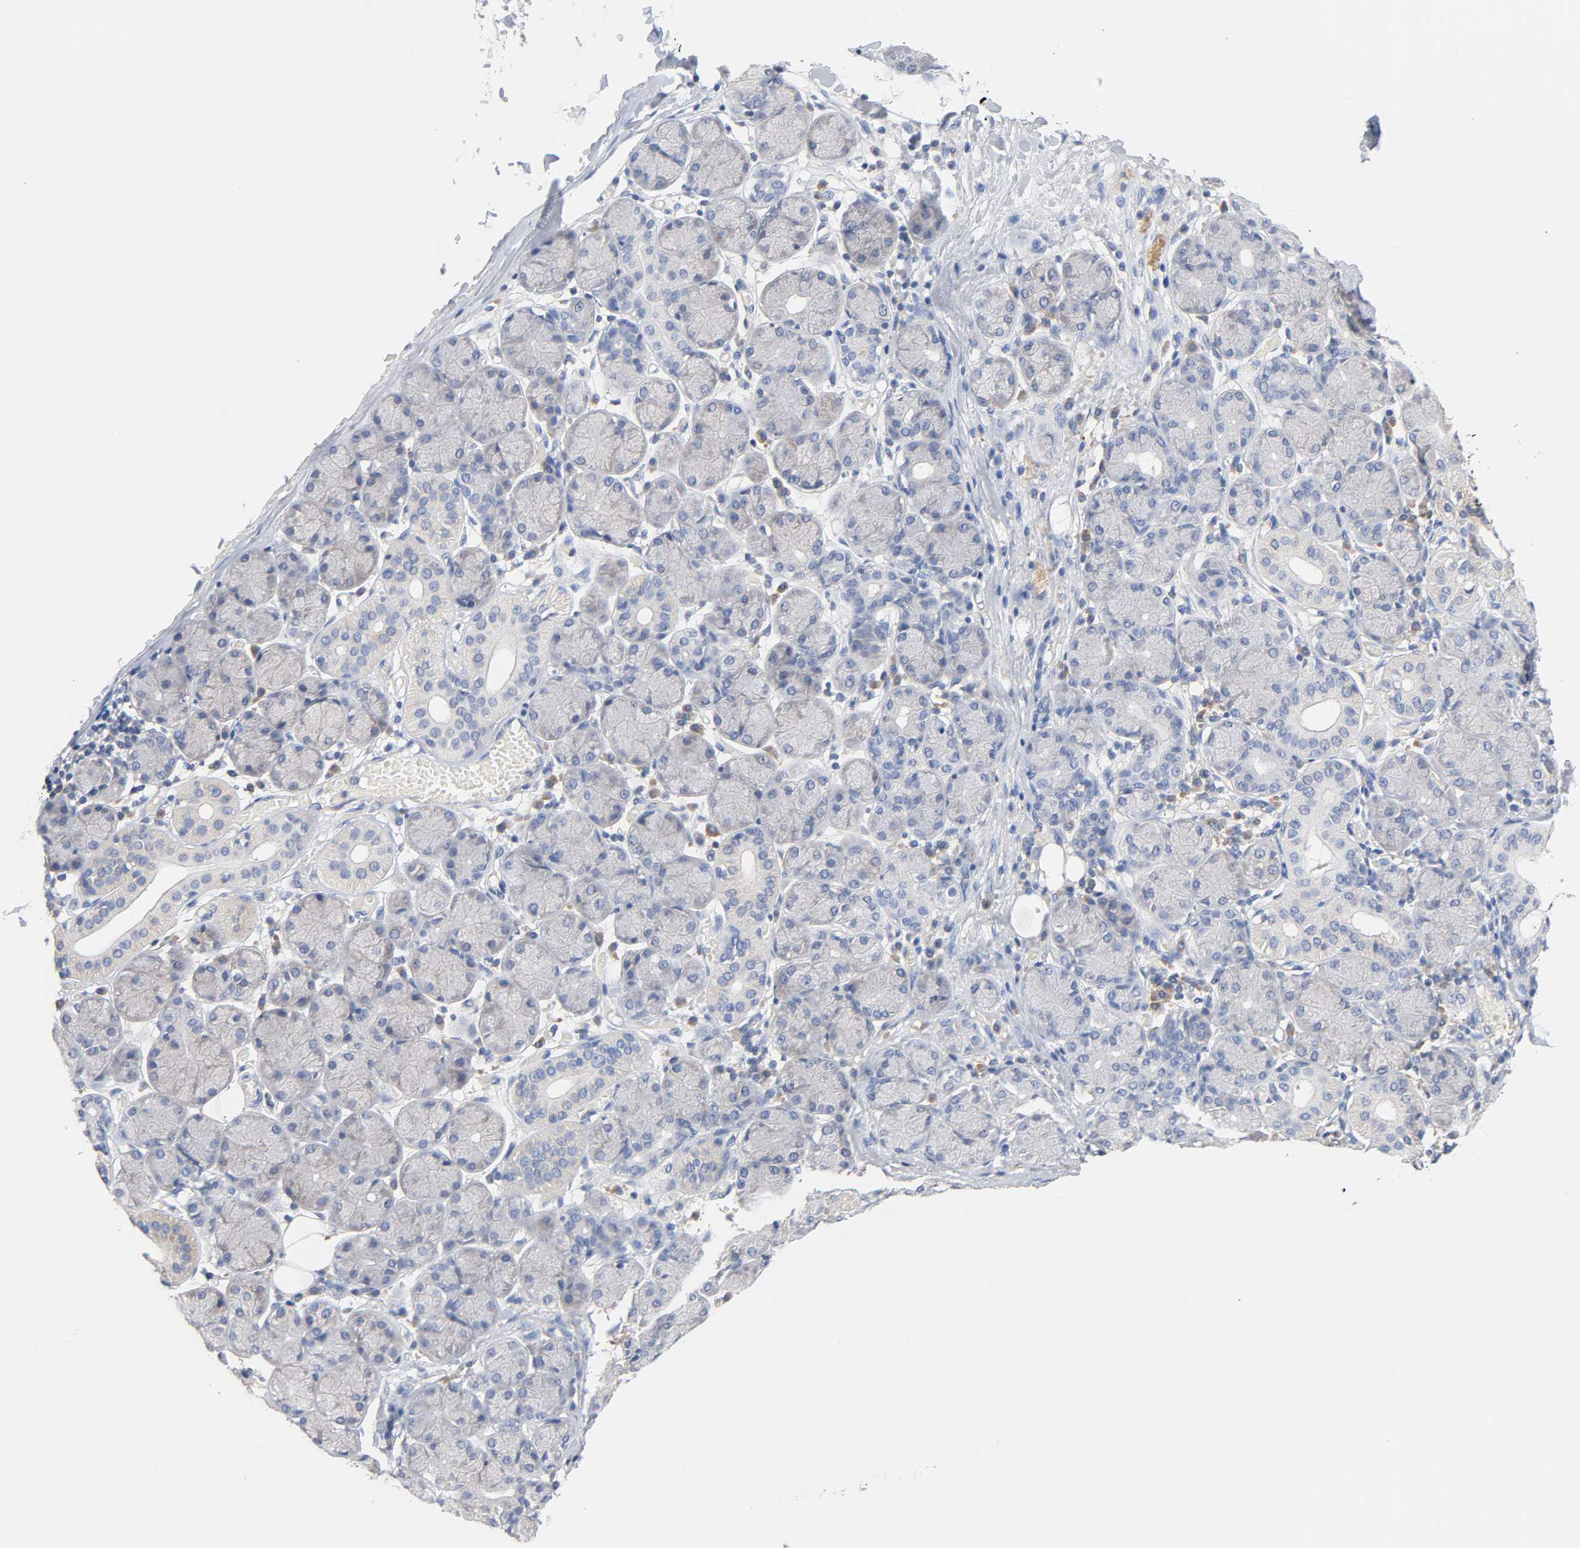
{"staining": {"intensity": "negative", "quantity": "none", "location": "none"}, "tissue": "salivary gland", "cell_type": "Glandular cells", "image_type": "normal", "snomed": [{"axis": "morphology", "description": "Normal tissue, NOS"}, {"axis": "topography", "description": "Salivary gland"}], "caption": "DAB (3,3'-diaminobenzidine) immunohistochemical staining of benign human salivary gland displays no significant expression in glandular cells.", "gene": "MALT1", "patient": {"sex": "female", "age": 24}}